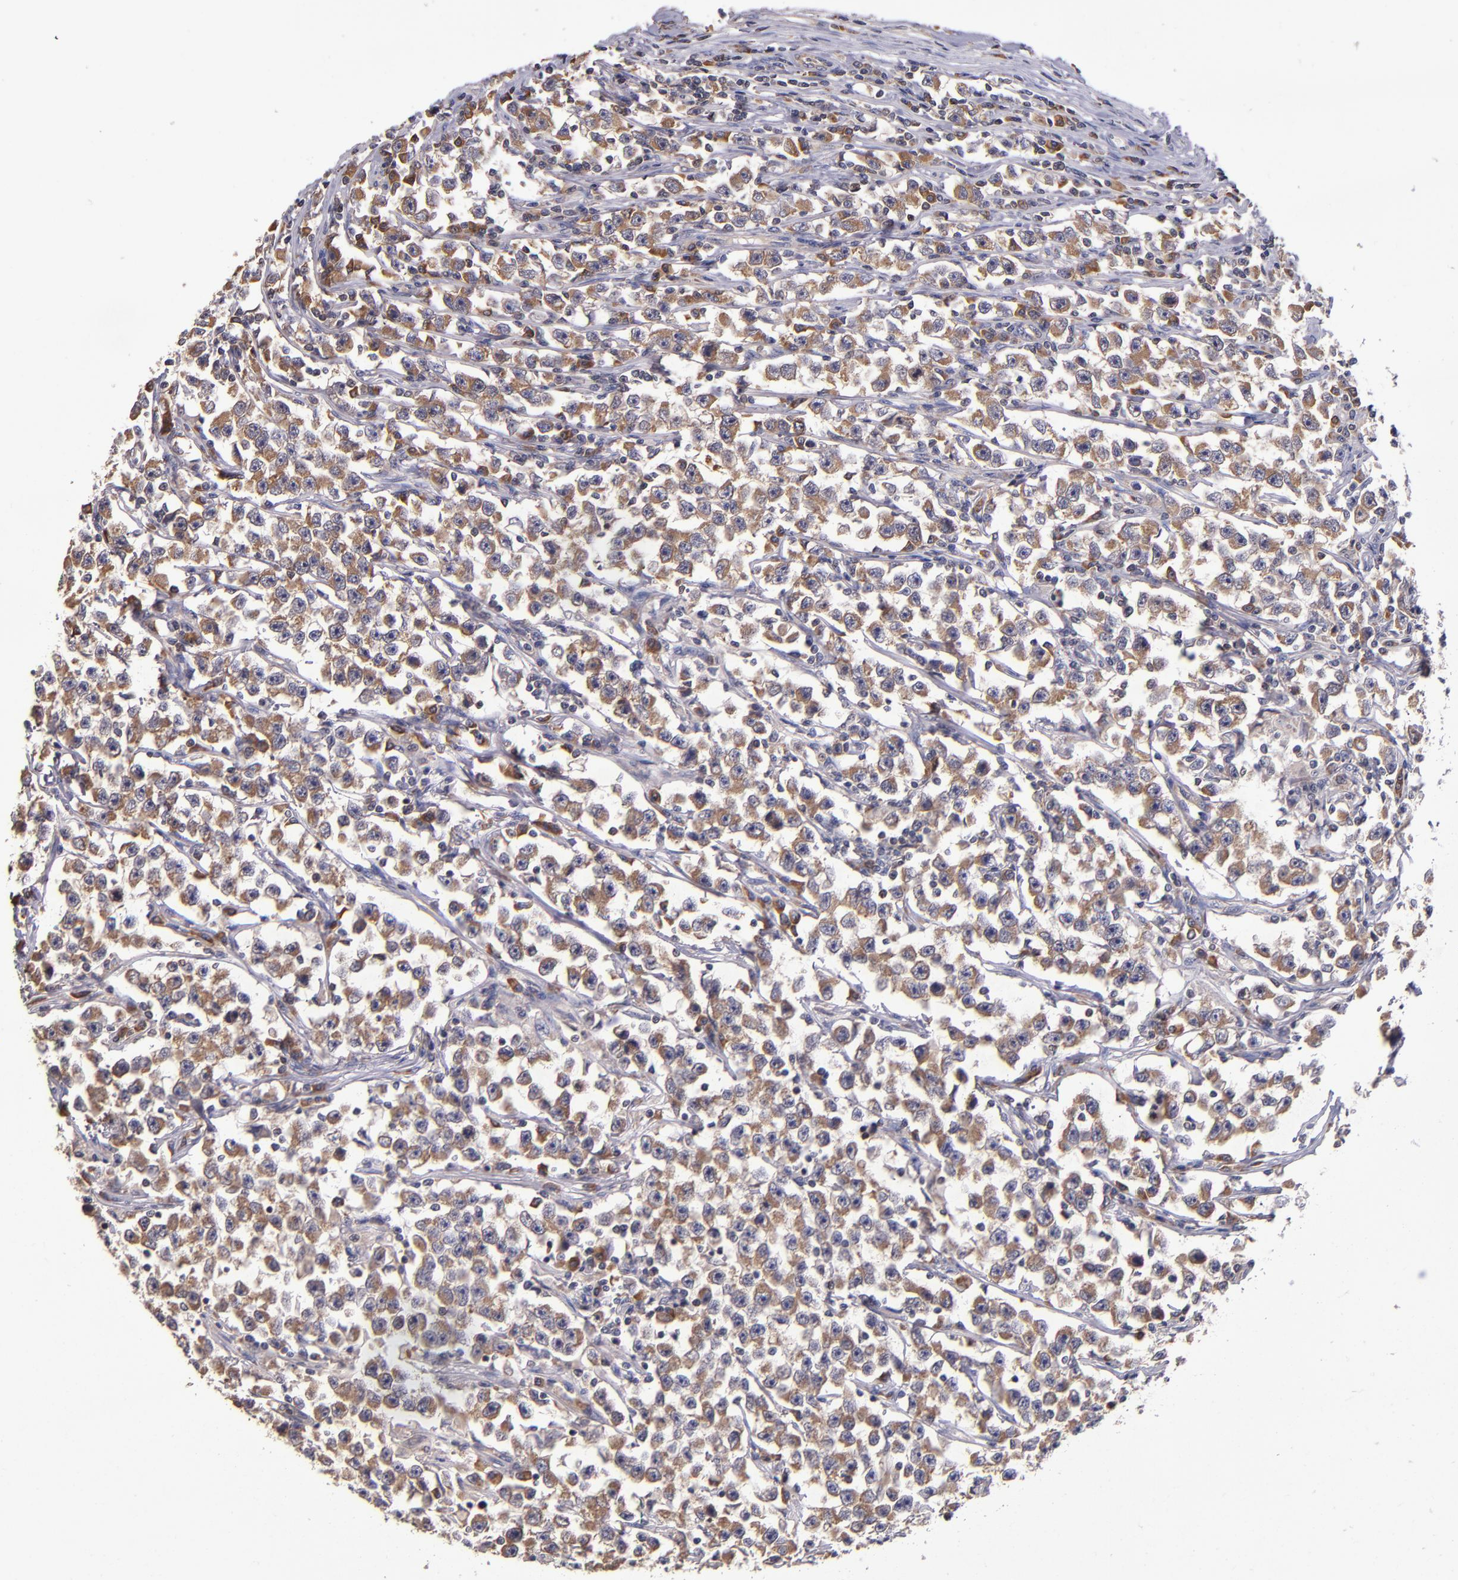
{"staining": {"intensity": "moderate", "quantity": ">75%", "location": "cytoplasmic/membranous"}, "tissue": "testis cancer", "cell_type": "Tumor cells", "image_type": "cancer", "snomed": [{"axis": "morphology", "description": "Seminoma, NOS"}, {"axis": "topography", "description": "Testis"}], "caption": "IHC (DAB (3,3'-diaminobenzidine)) staining of testis cancer (seminoma) demonstrates moderate cytoplasmic/membranous protein expression in approximately >75% of tumor cells.", "gene": "EIF4ENIF1", "patient": {"sex": "male", "age": 33}}